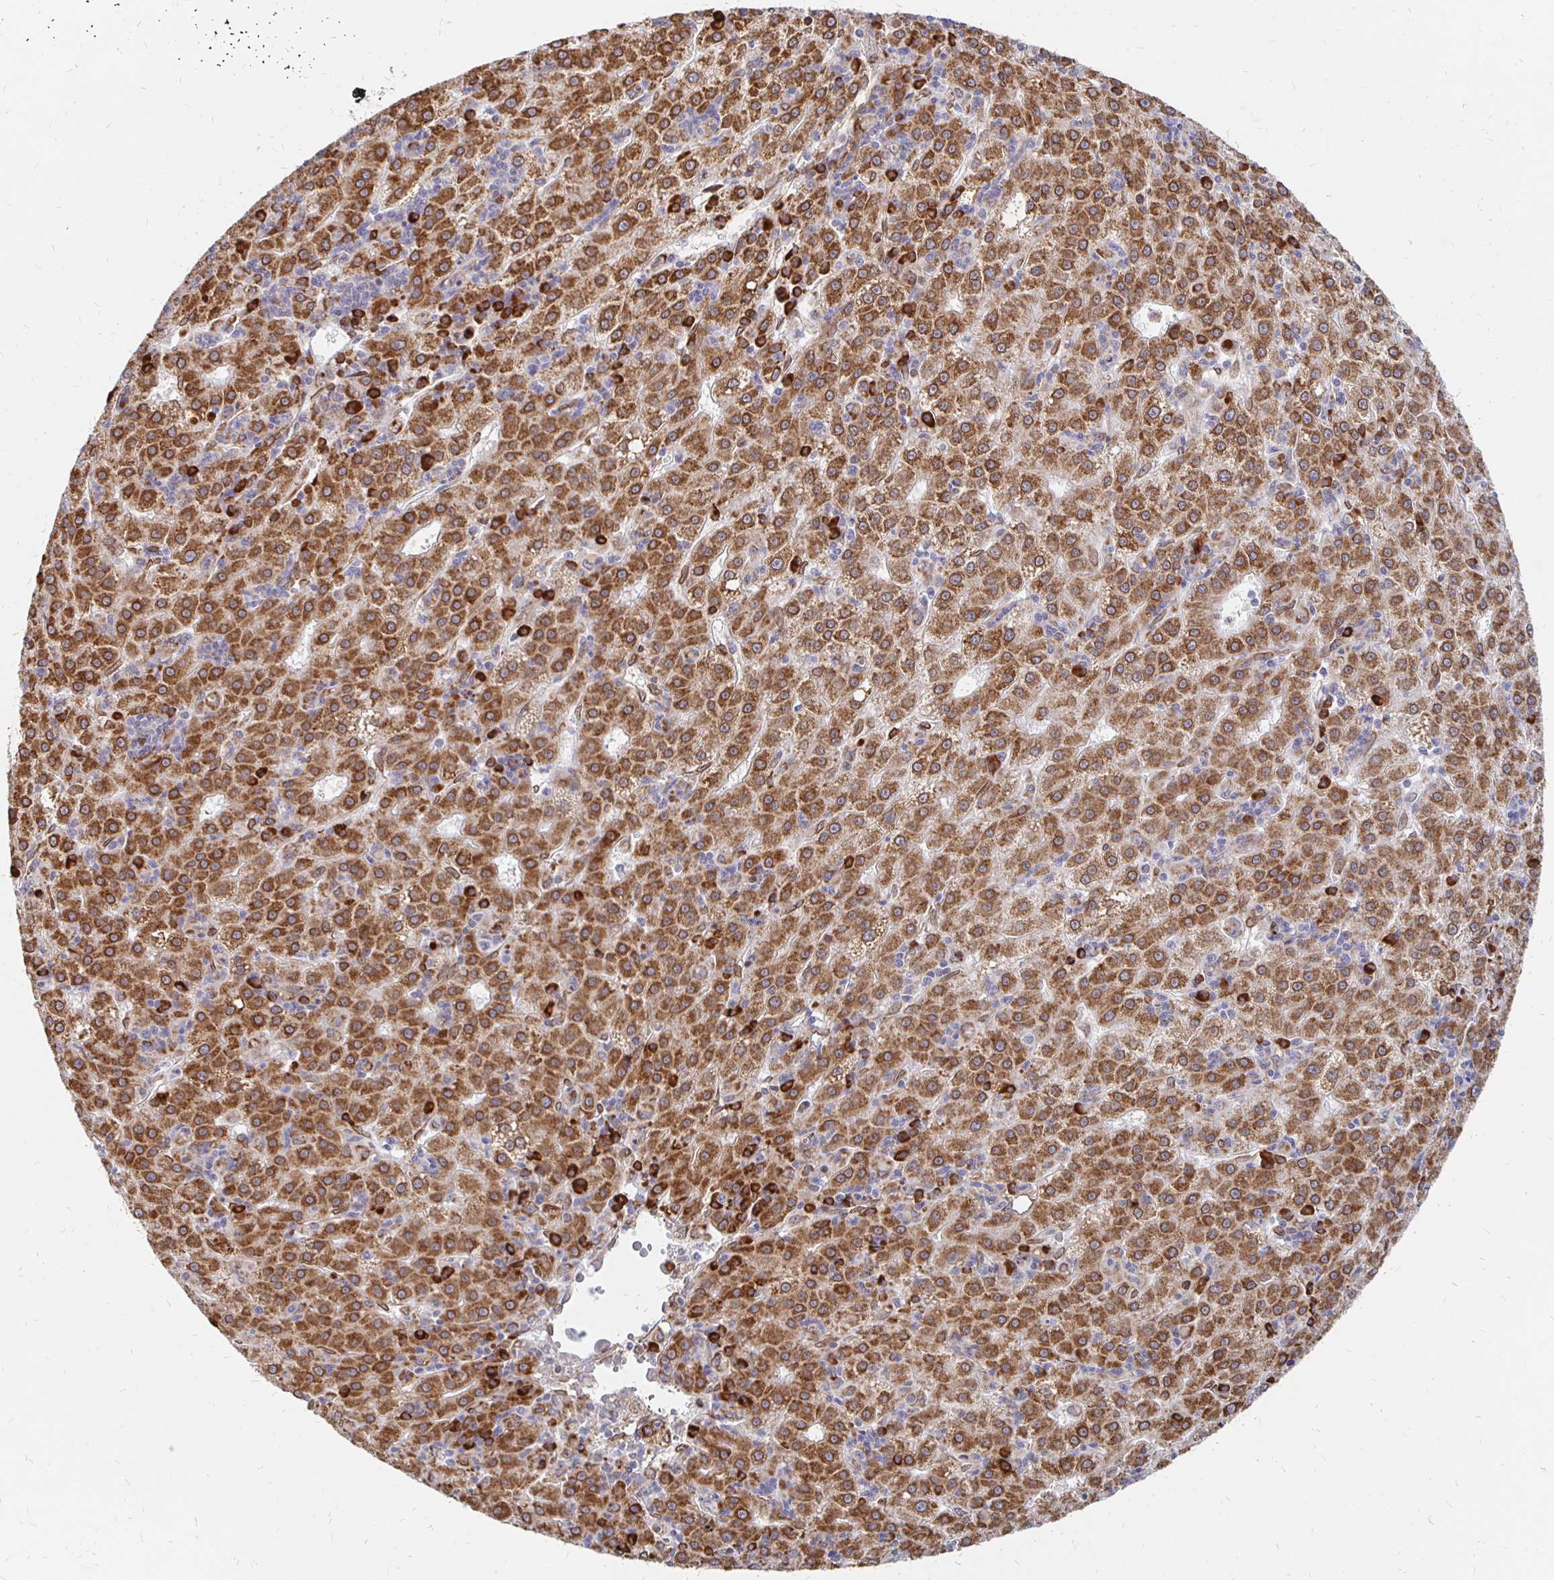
{"staining": {"intensity": "strong", "quantity": ">75%", "location": "cytoplasmic/membranous,nuclear"}, "tissue": "liver cancer", "cell_type": "Tumor cells", "image_type": "cancer", "snomed": [{"axis": "morphology", "description": "Carcinoma, Hepatocellular, NOS"}, {"axis": "topography", "description": "Liver"}], "caption": "Immunohistochemical staining of liver cancer demonstrates high levels of strong cytoplasmic/membranous and nuclear staining in approximately >75% of tumor cells. (IHC, brightfield microscopy, high magnification).", "gene": "PELI3", "patient": {"sex": "male", "age": 76}}